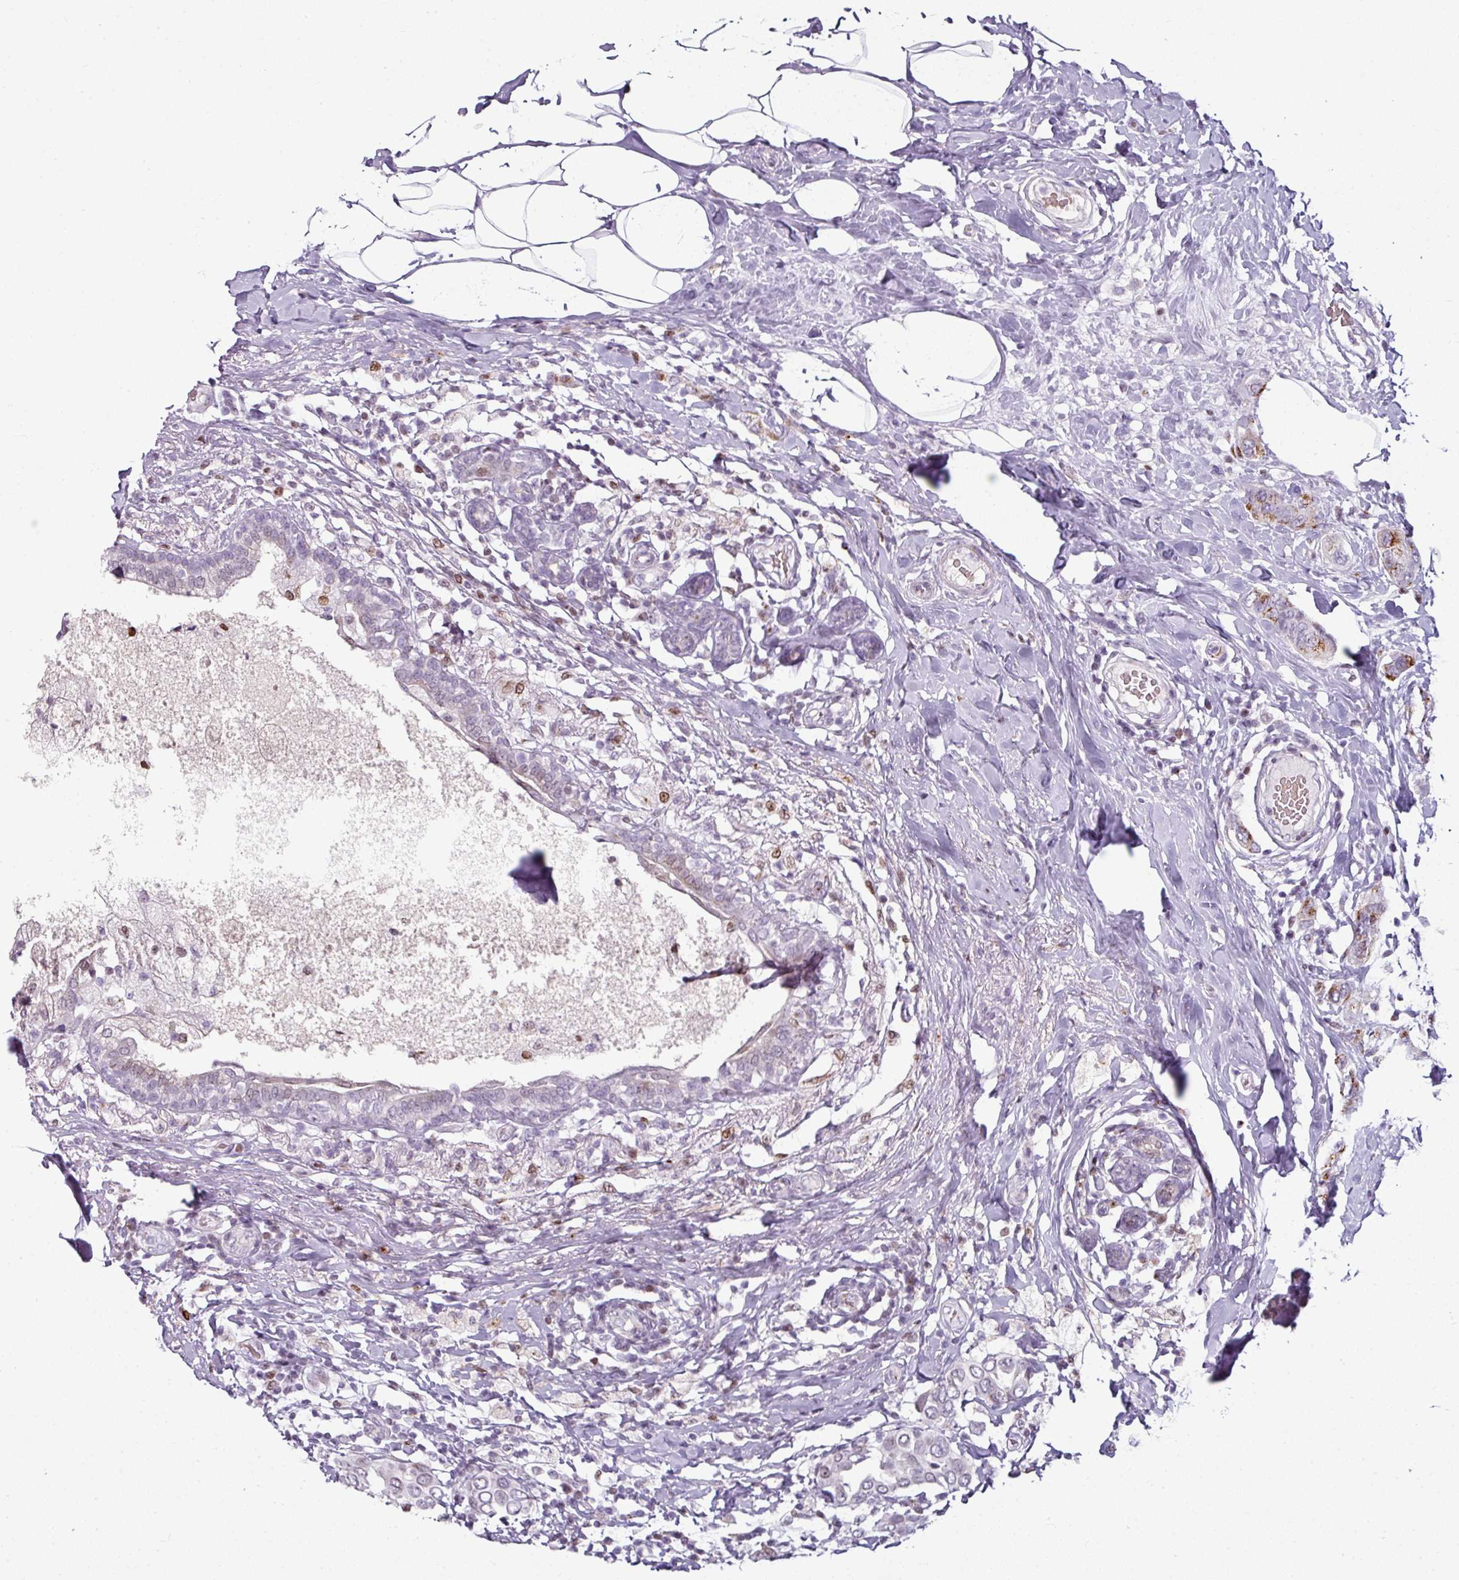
{"staining": {"intensity": "moderate", "quantity": "<25%", "location": "cytoplasmic/membranous"}, "tissue": "breast cancer", "cell_type": "Tumor cells", "image_type": "cancer", "snomed": [{"axis": "morphology", "description": "Lobular carcinoma"}, {"axis": "topography", "description": "Breast"}], "caption": "A high-resolution image shows immunohistochemistry (IHC) staining of breast lobular carcinoma, which reveals moderate cytoplasmic/membranous staining in approximately <25% of tumor cells.", "gene": "SYT8", "patient": {"sex": "female", "age": 51}}